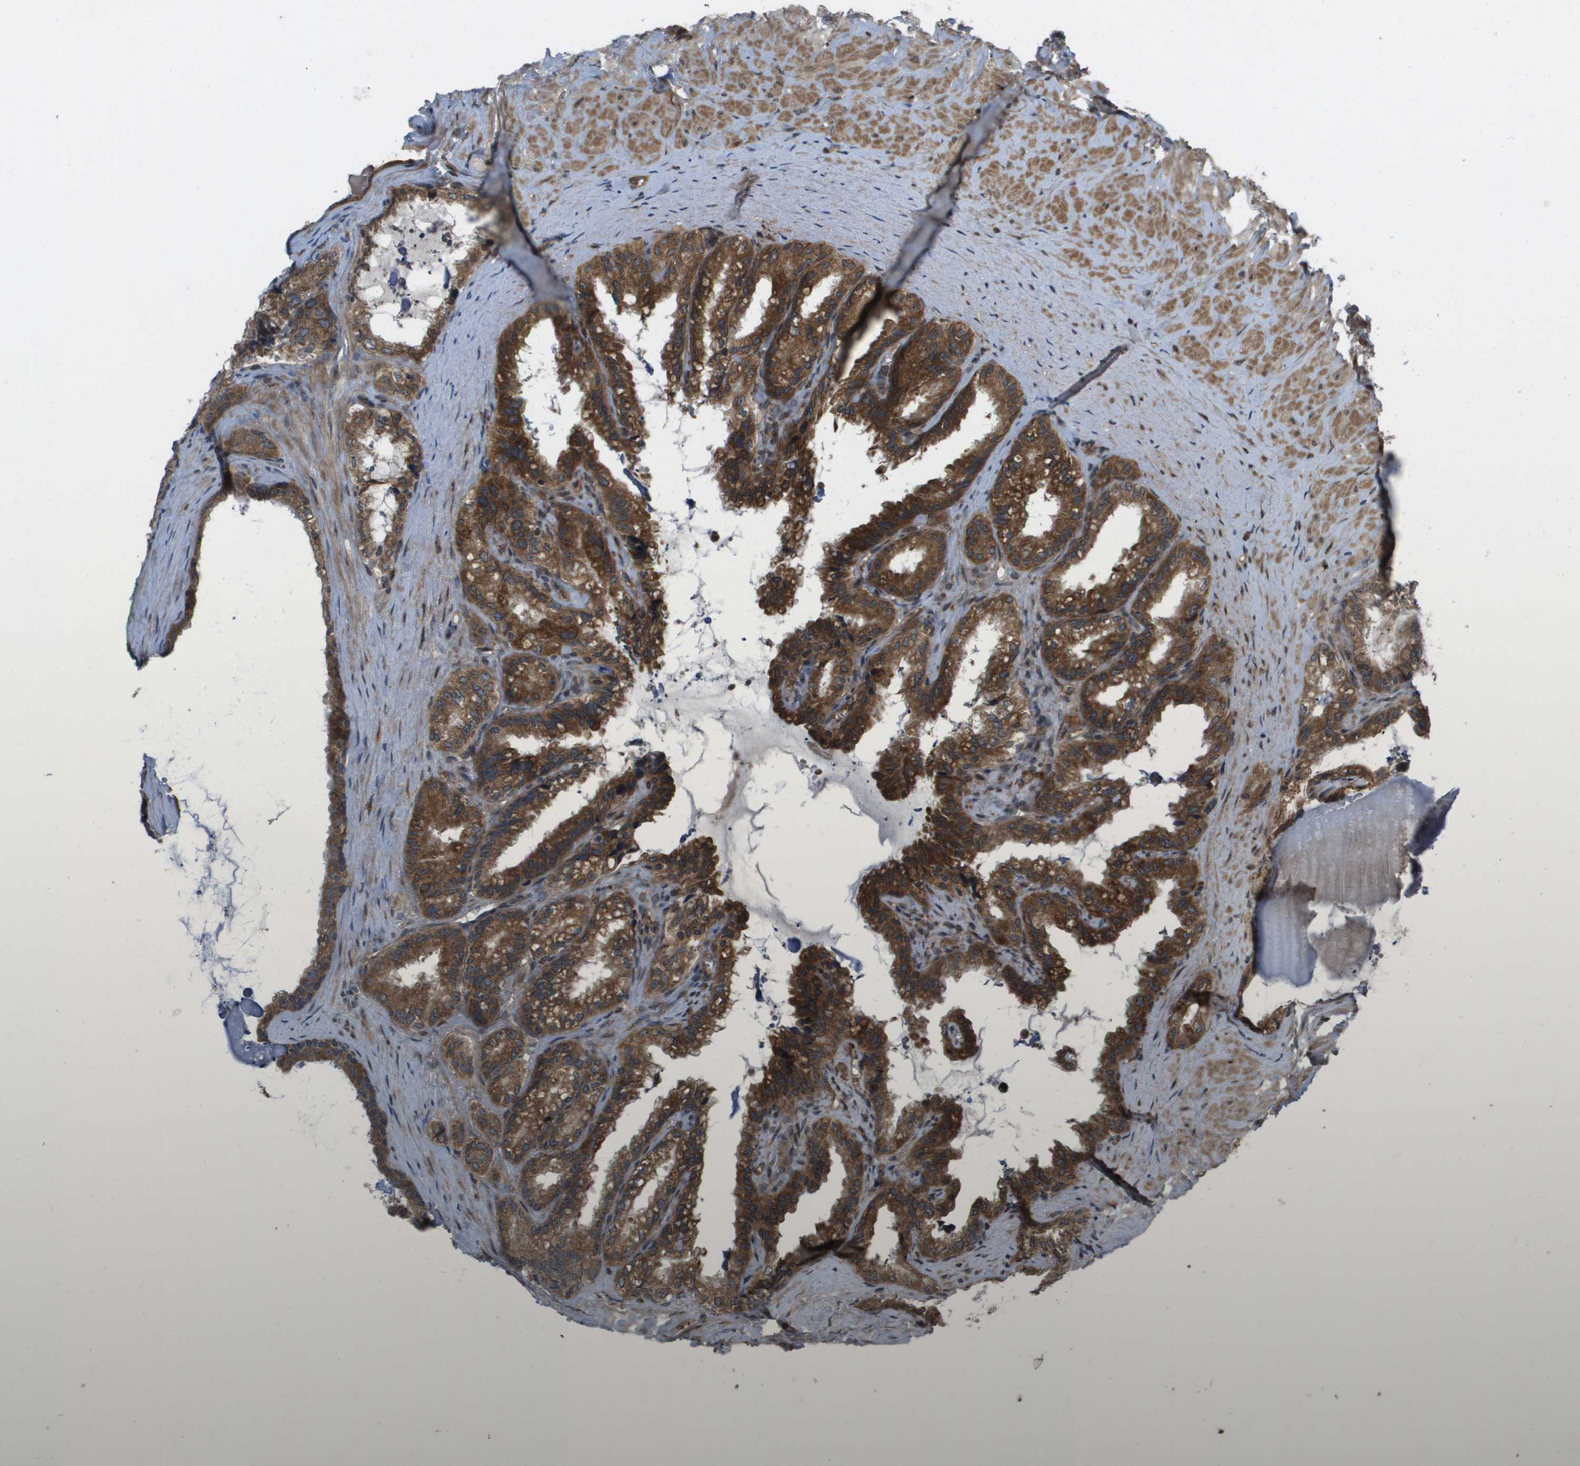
{"staining": {"intensity": "moderate", "quantity": ">75%", "location": "cytoplasmic/membranous"}, "tissue": "seminal vesicle", "cell_type": "Glandular cells", "image_type": "normal", "snomed": [{"axis": "morphology", "description": "Normal tissue, NOS"}, {"axis": "topography", "description": "Seminal veicle"}], "caption": "Immunohistochemistry staining of benign seminal vesicle, which demonstrates medium levels of moderate cytoplasmic/membranous expression in about >75% of glandular cells indicating moderate cytoplasmic/membranous protein expression. The staining was performed using DAB (3,3'-diaminobenzidine) (brown) for protein detection and nuclei were counterstained in hematoxylin (blue).", "gene": "SPTLC1", "patient": {"sex": "male", "age": 64}}